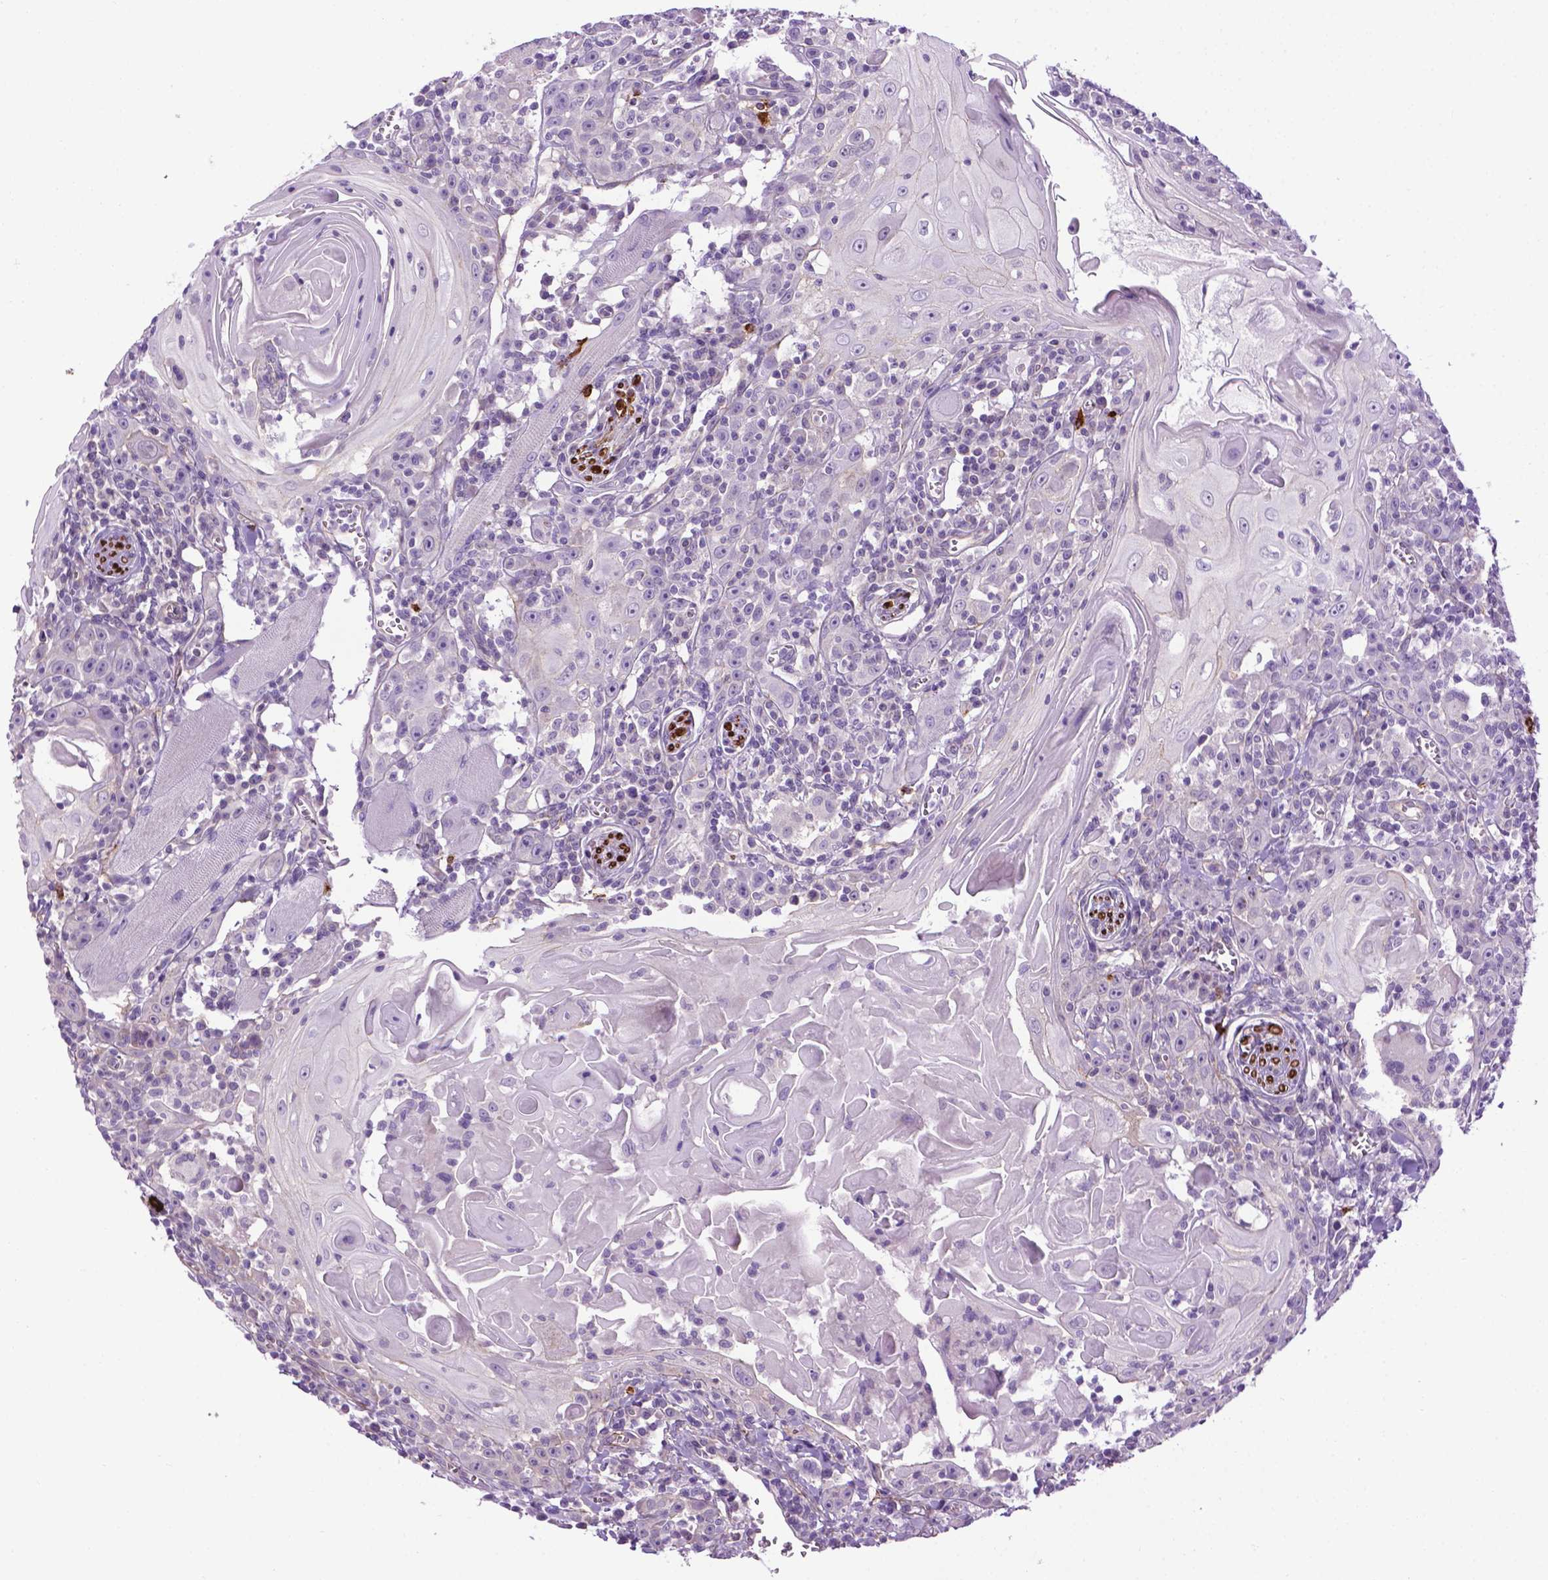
{"staining": {"intensity": "negative", "quantity": "none", "location": "none"}, "tissue": "head and neck cancer", "cell_type": "Tumor cells", "image_type": "cancer", "snomed": [{"axis": "morphology", "description": "Squamous cell carcinoma, NOS"}, {"axis": "topography", "description": "Head-Neck"}], "caption": "An image of squamous cell carcinoma (head and neck) stained for a protein displays no brown staining in tumor cells.", "gene": "SPECC1L", "patient": {"sex": "male", "age": 52}}